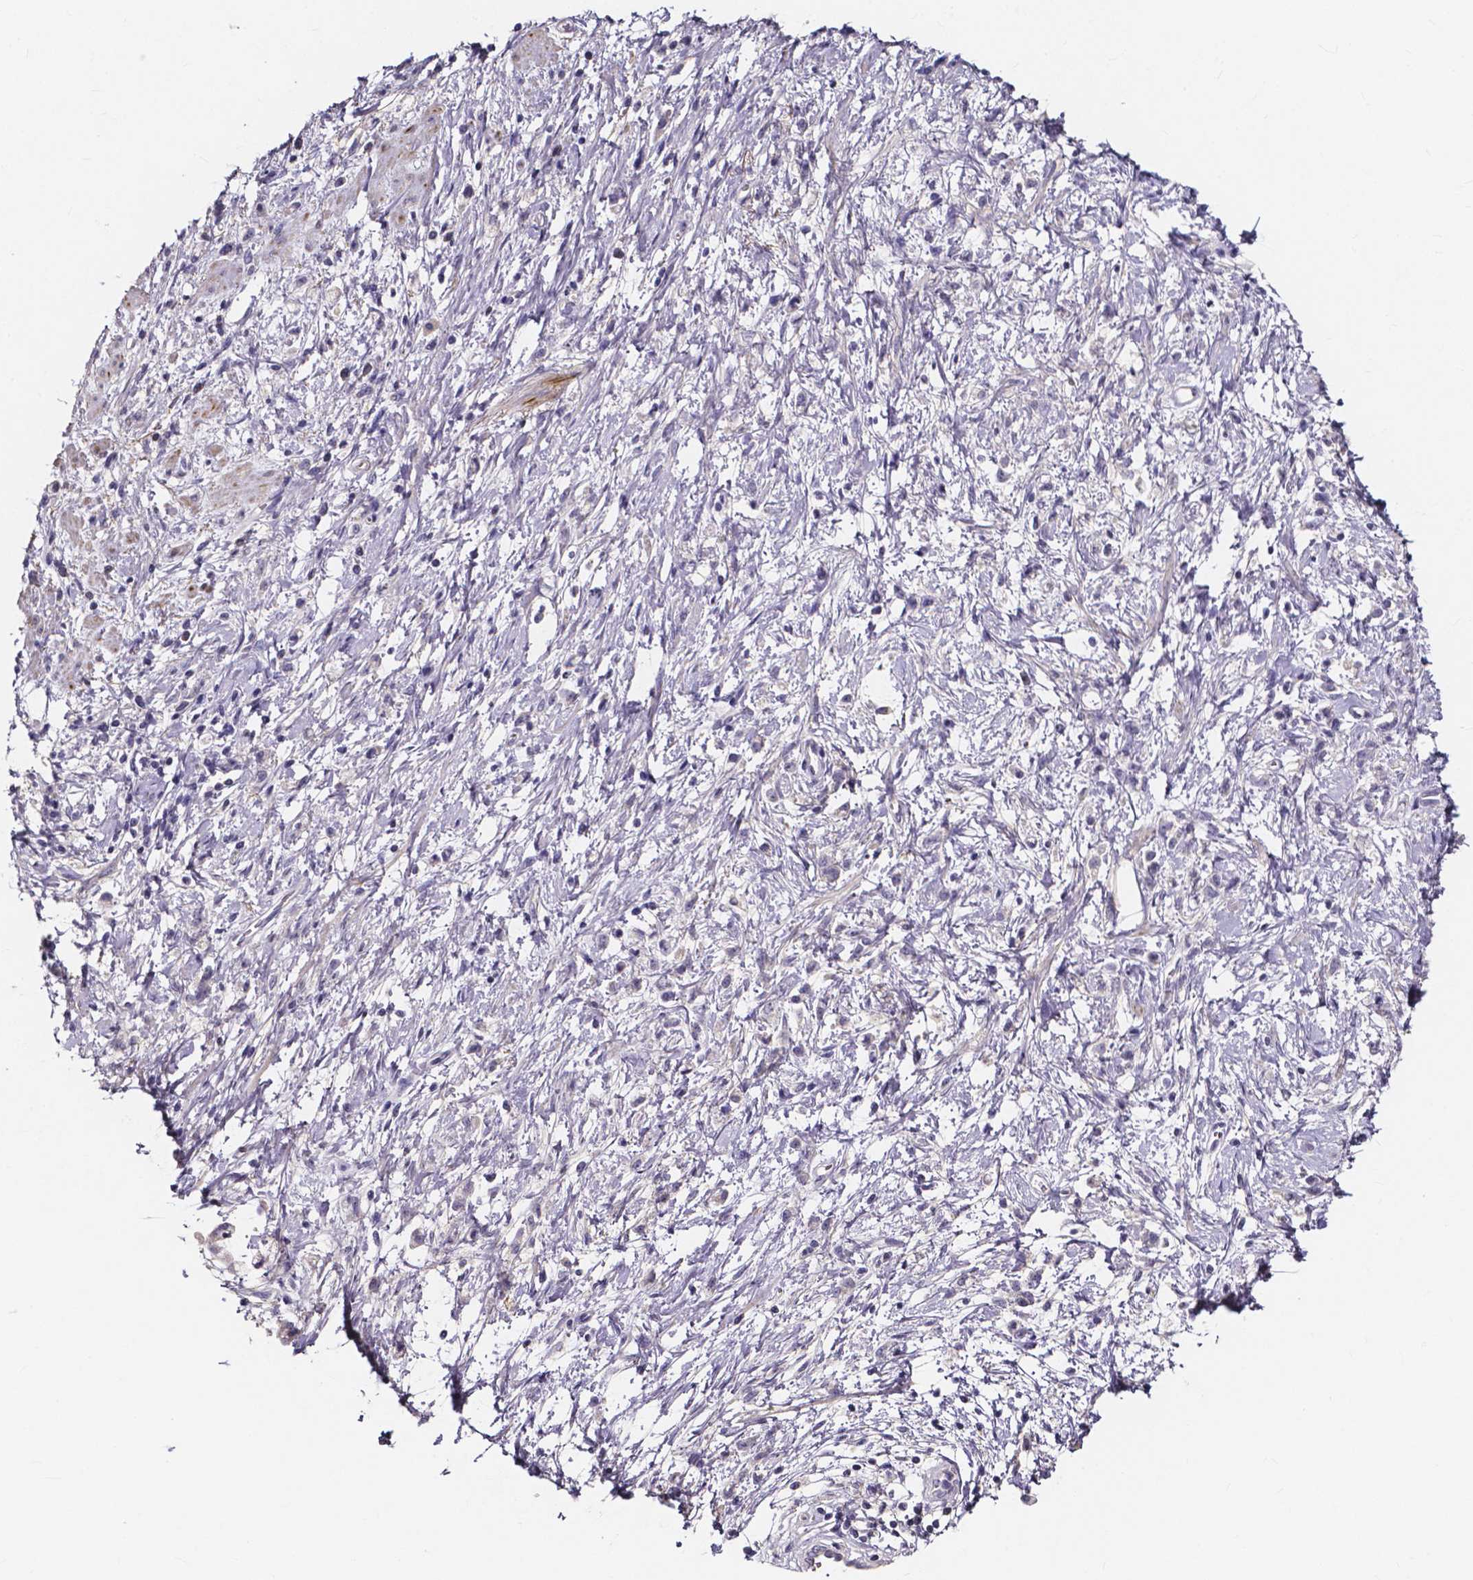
{"staining": {"intensity": "negative", "quantity": "none", "location": "none"}, "tissue": "stomach cancer", "cell_type": "Tumor cells", "image_type": "cancer", "snomed": [{"axis": "morphology", "description": "Adenocarcinoma, NOS"}, {"axis": "topography", "description": "Stomach"}], "caption": "This histopathology image is of stomach cancer stained with IHC to label a protein in brown with the nuclei are counter-stained blue. There is no expression in tumor cells. Nuclei are stained in blue.", "gene": "SPOCD1", "patient": {"sex": "female", "age": 60}}